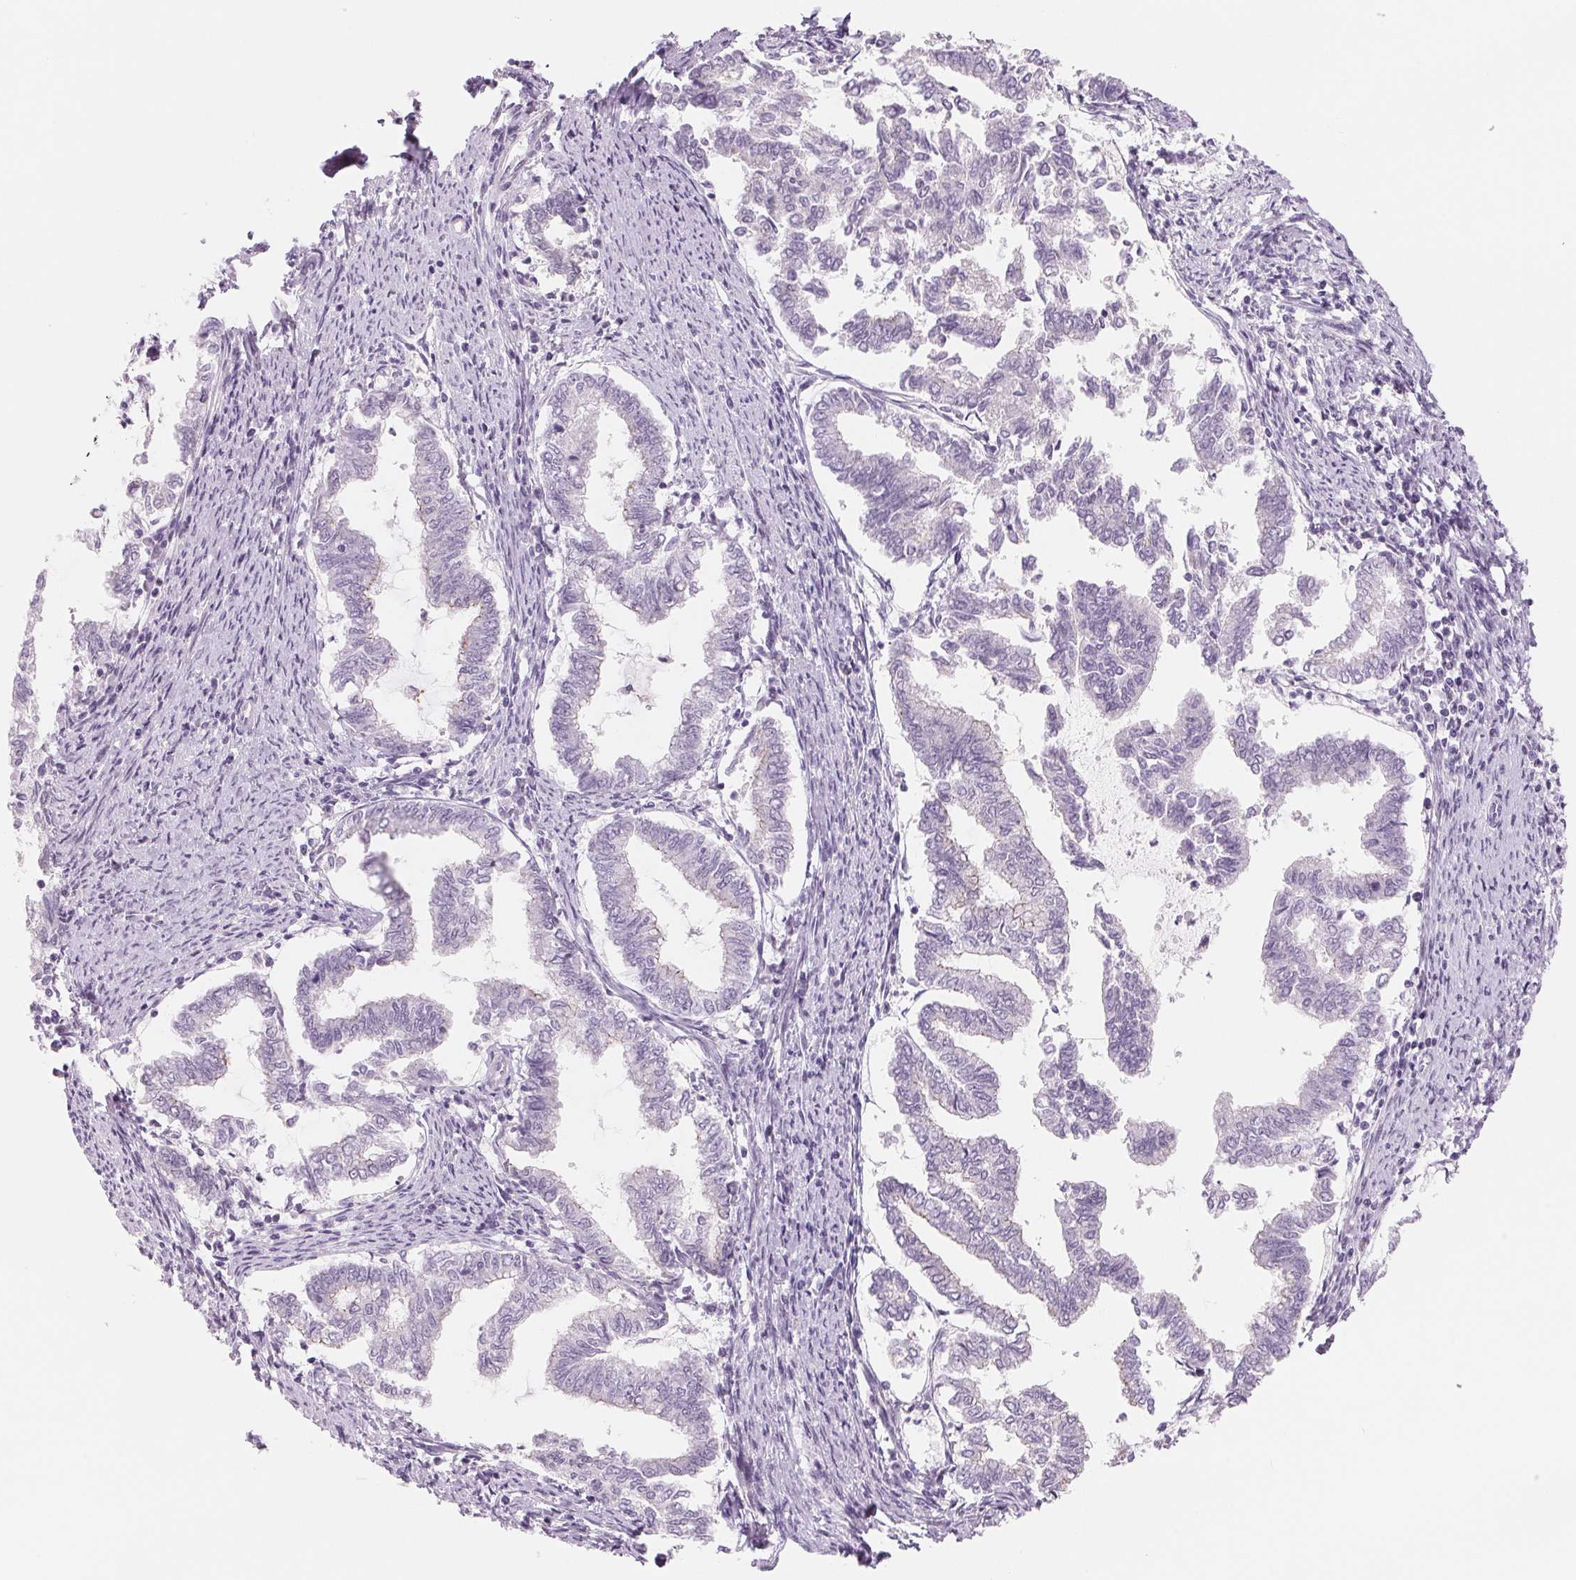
{"staining": {"intensity": "negative", "quantity": "none", "location": "none"}, "tissue": "endometrial cancer", "cell_type": "Tumor cells", "image_type": "cancer", "snomed": [{"axis": "morphology", "description": "Adenocarcinoma, NOS"}, {"axis": "topography", "description": "Endometrium"}], "caption": "This is an IHC image of human endometrial adenocarcinoma. There is no expression in tumor cells.", "gene": "CCDC168", "patient": {"sex": "female", "age": 79}}